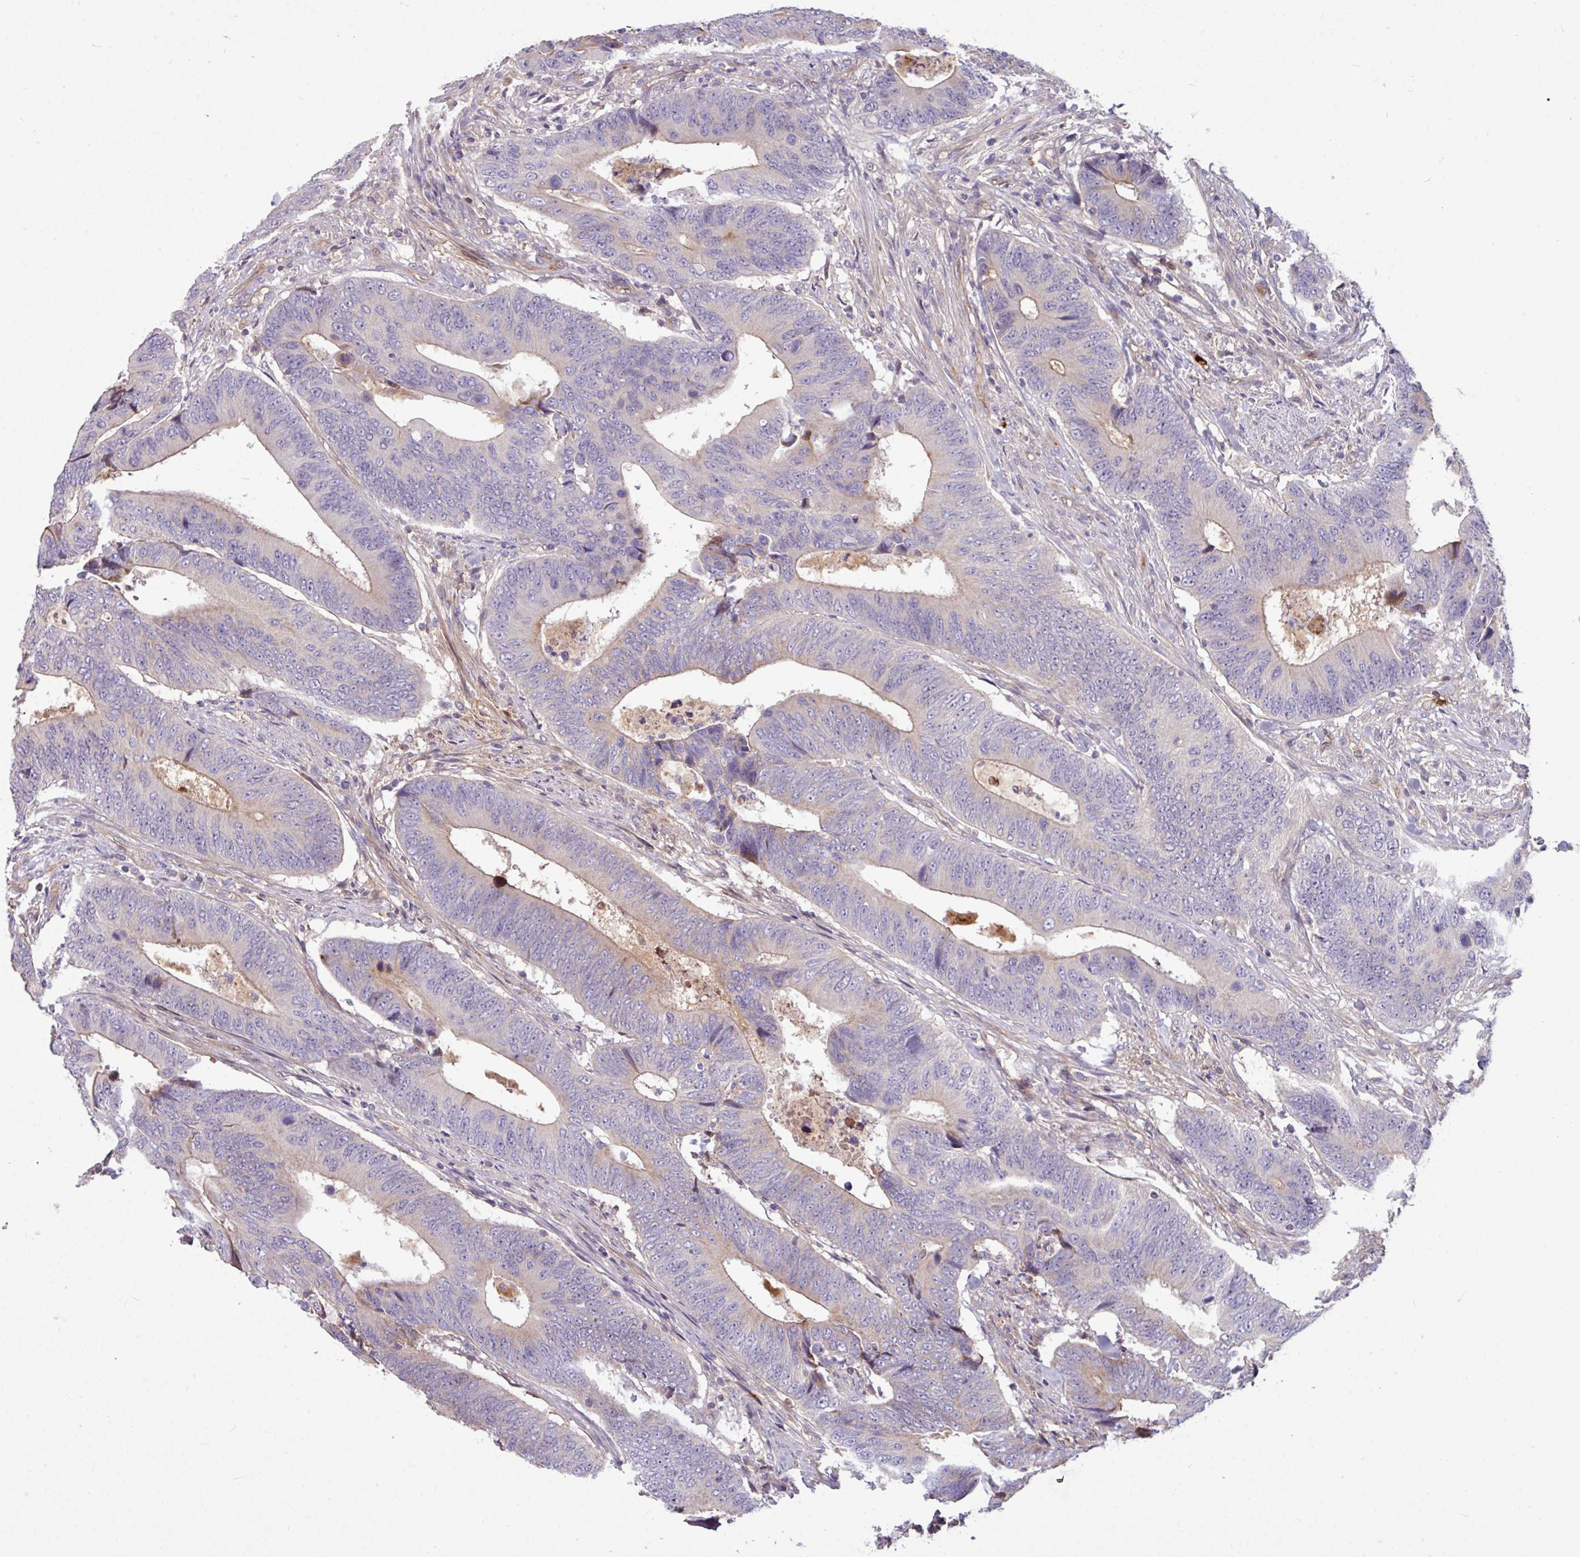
{"staining": {"intensity": "weak", "quantity": "<25%", "location": "cytoplasmic/membranous"}, "tissue": "colorectal cancer", "cell_type": "Tumor cells", "image_type": "cancer", "snomed": [{"axis": "morphology", "description": "Adenocarcinoma, NOS"}, {"axis": "topography", "description": "Colon"}], "caption": "Immunohistochemistry (IHC) image of neoplastic tissue: colorectal cancer (adenocarcinoma) stained with DAB (3,3'-diaminobenzidine) demonstrates no significant protein staining in tumor cells. Brightfield microscopy of IHC stained with DAB (3,3'-diaminobenzidine) (brown) and hematoxylin (blue), captured at high magnification.", "gene": "B4GALNT4", "patient": {"sex": "male", "age": 87}}